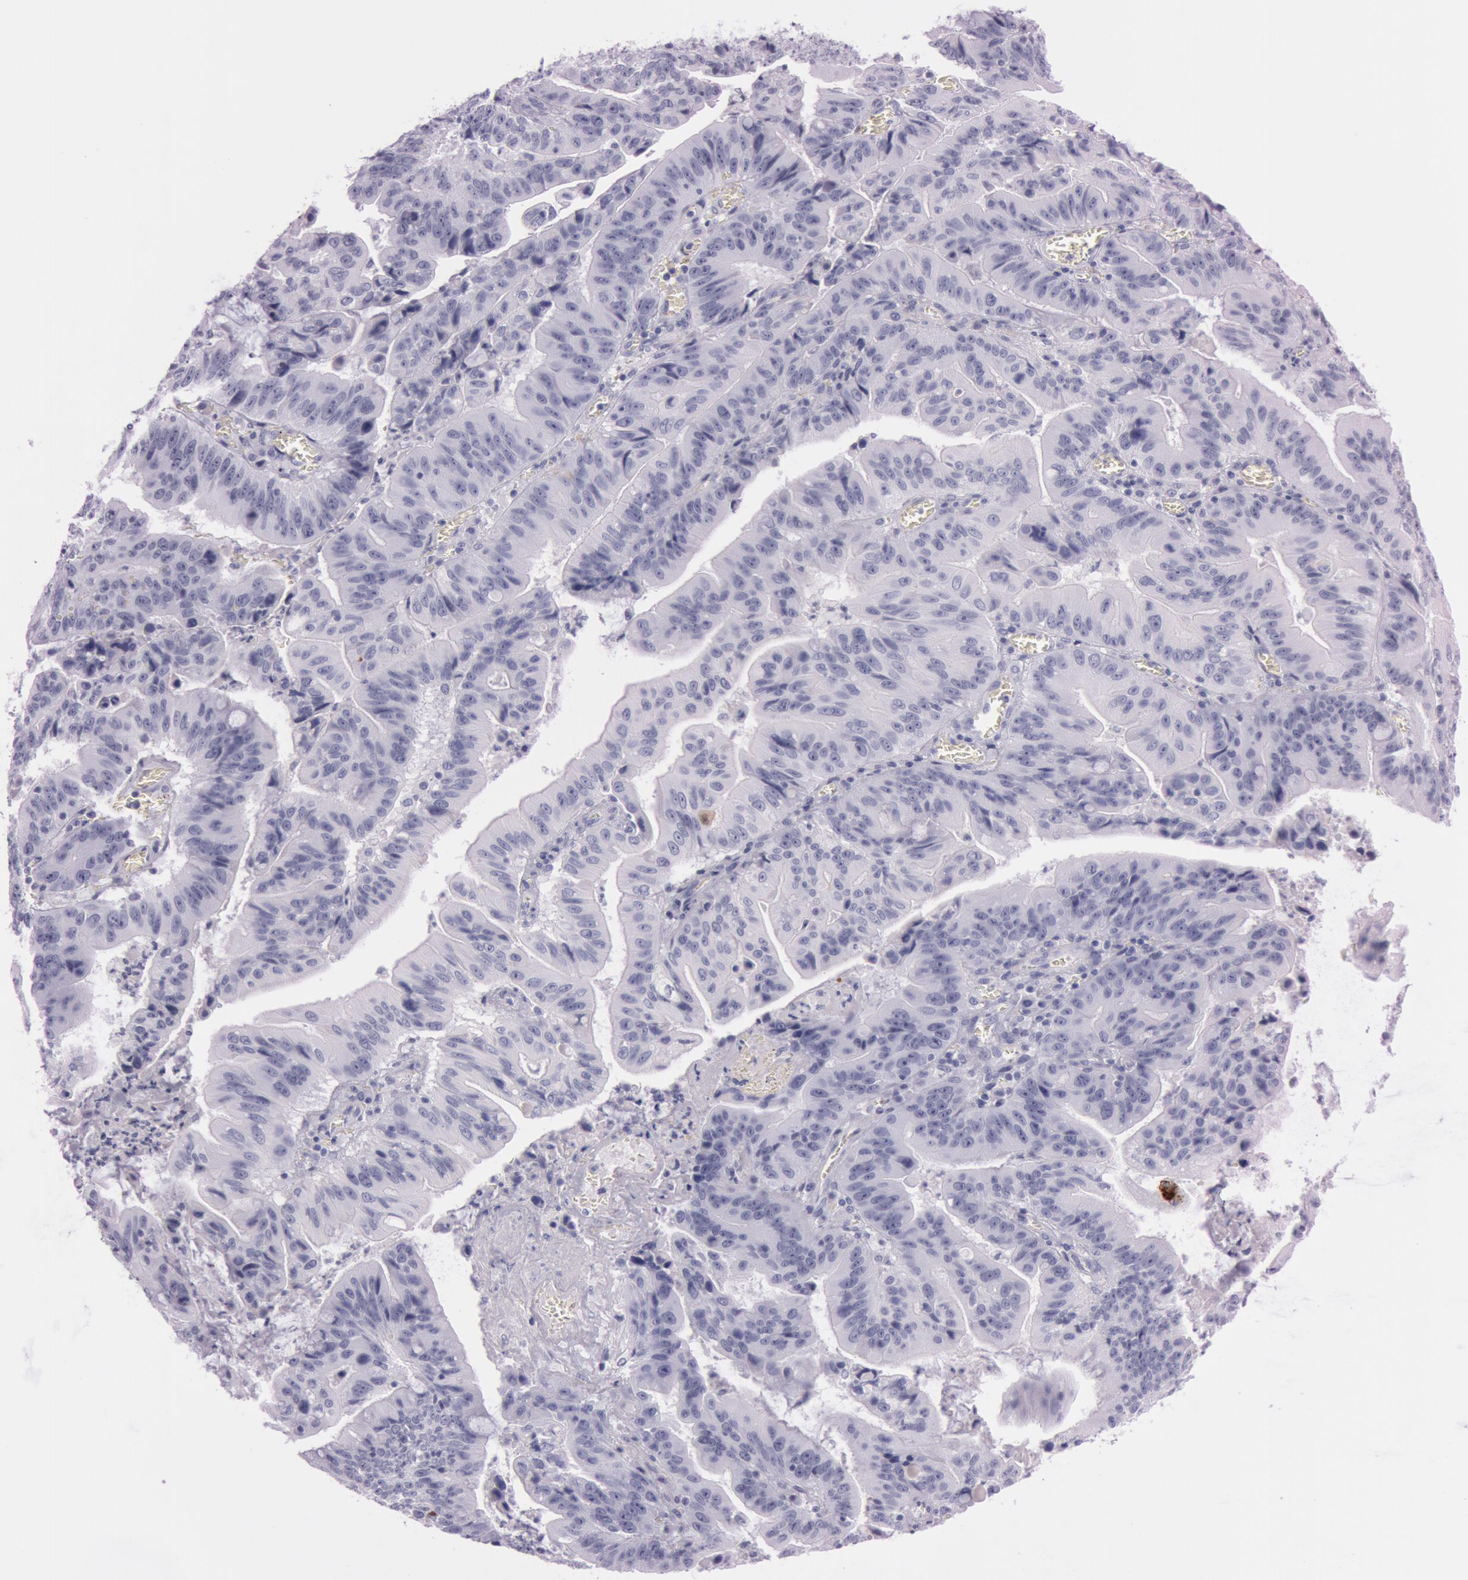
{"staining": {"intensity": "negative", "quantity": "none", "location": "none"}, "tissue": "stomach cancer", "cell_type": "Tumor cells", "image_type": "cancer", "snomed": [{"axis": "morphology", "description": "Adenocarcinoma, NOS"}, {"axis": "topography", "description": "Stomach, upper"}], "caption": "A high-resolution photomicrograph shows IHC staining of stomach cancer, which displays no significant expression in tumor cells.", "gene": "S100A7", "patient": {"sex": "male", "age": 63}}